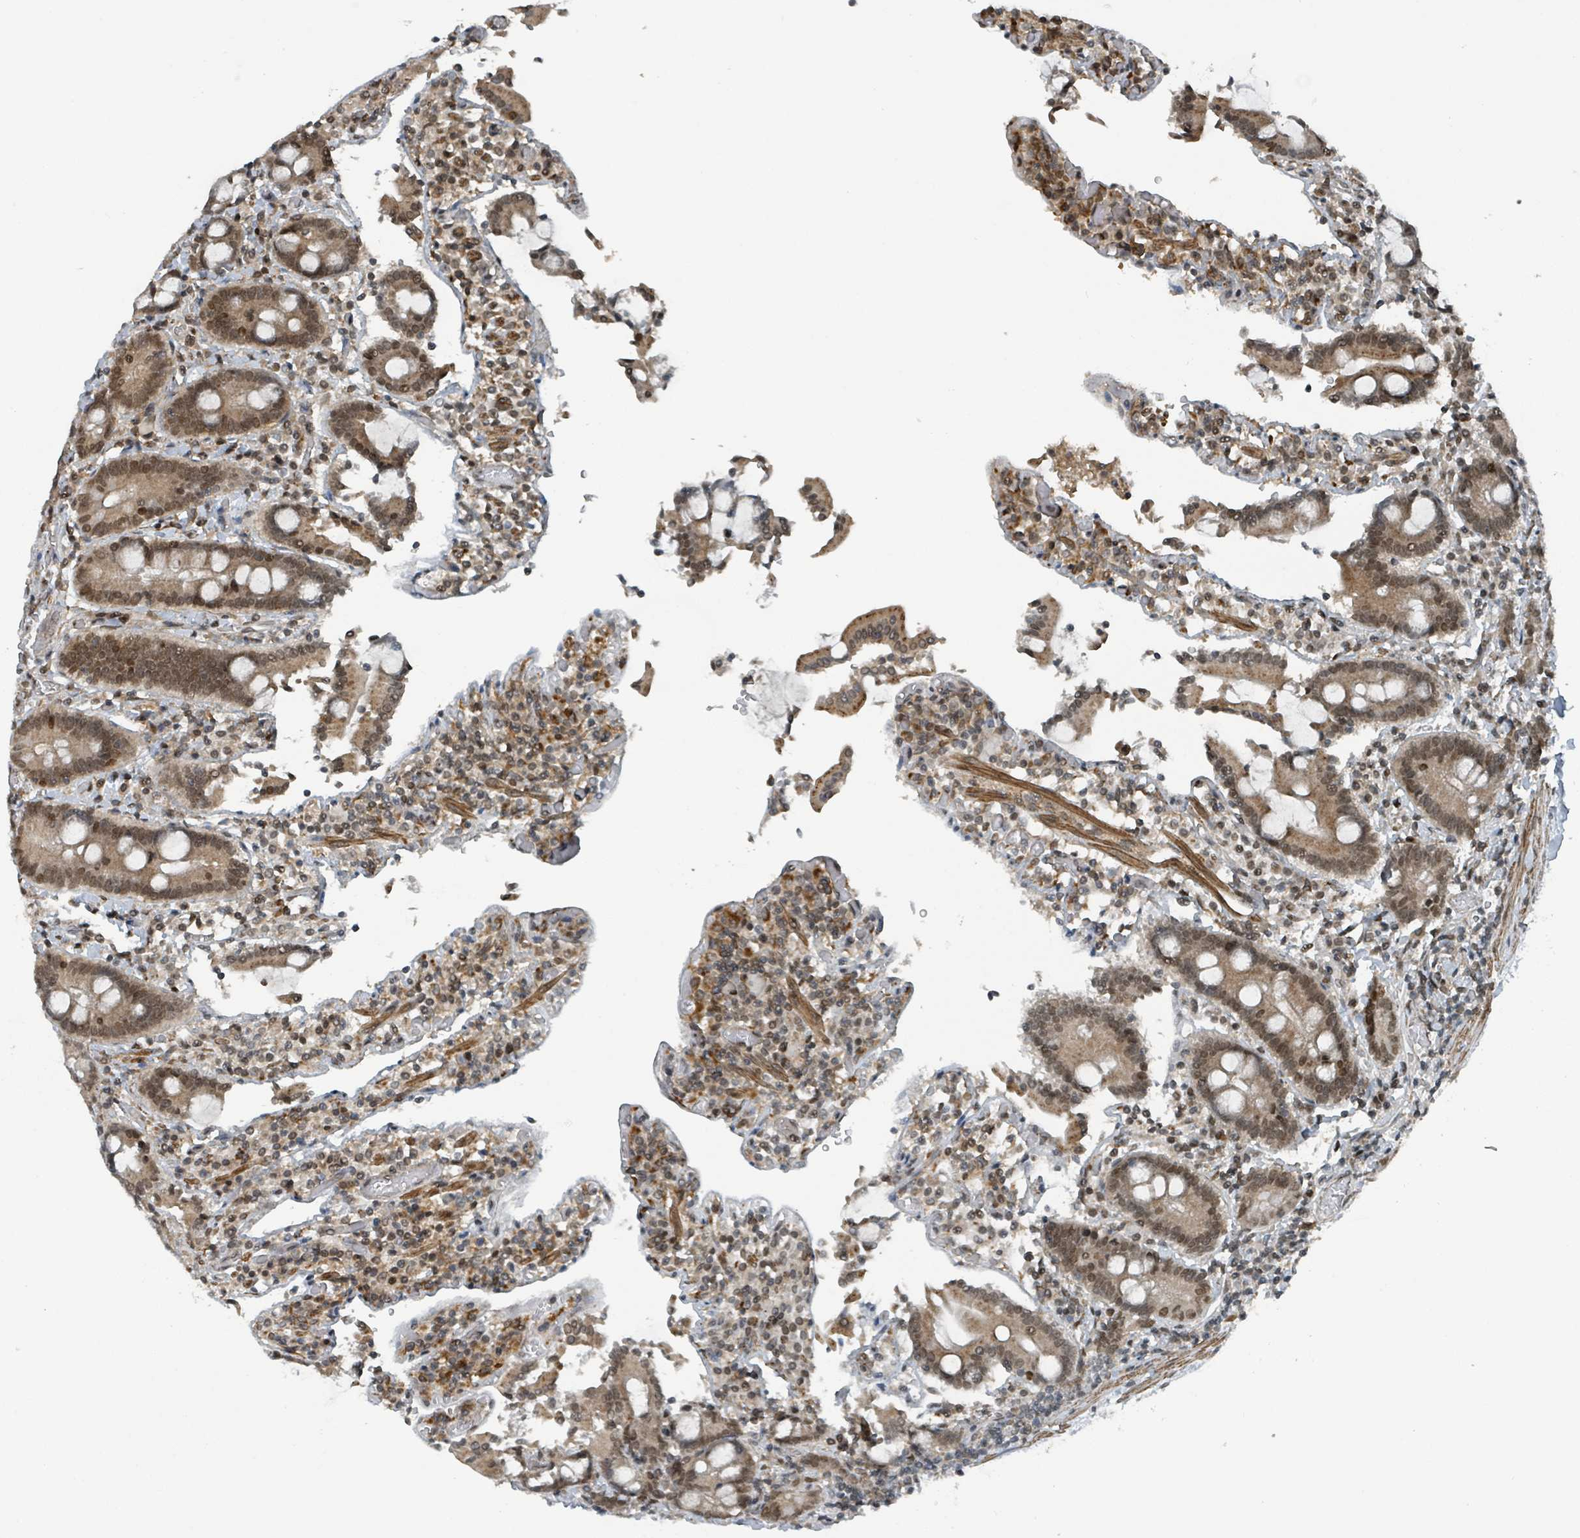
{"staining": {"intensity": "moderate", "quantity": ">75%", "location": "cytoplasmic/membranous,nuclear"}, "tissue": "duodenum", "cell_type": "Glandular cells", "image_type": "normal", "snomed": [{"axis": "morphology", "description": "Normal tissue, NOS"}, {"axis": "topography", "description": "Duodenum"}], "caption": "This histopathology image exhibits immunohistochemistry (IHC) staining of unremarkable human duodenum, with medium moderate cytoplasmic/membranous,nuclear staining in approximately >75% of glandular cells.", "gene": "PHIP", "patient": {"sex": "male", "age": 55}}